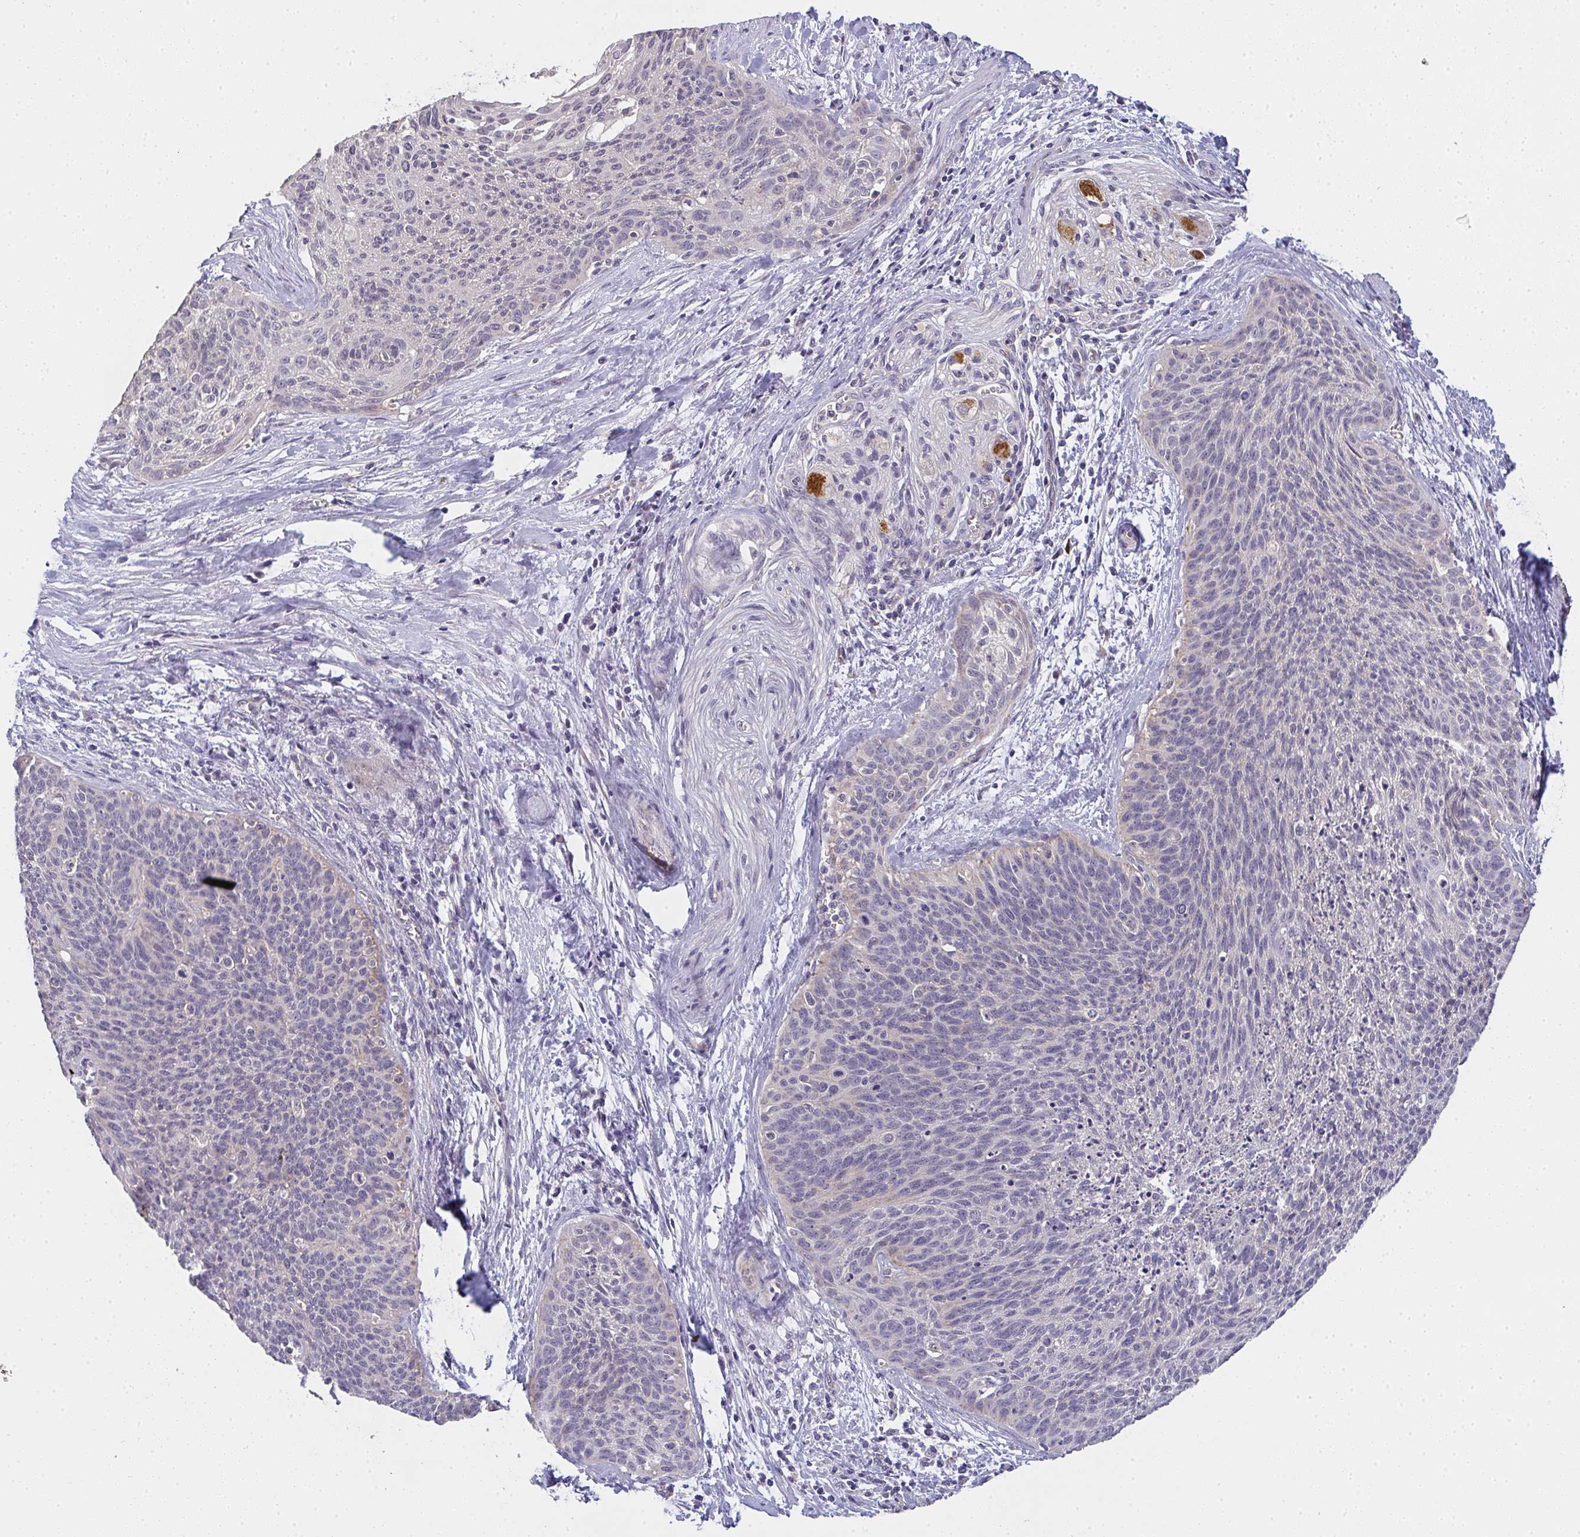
{"staining": {"intensity": "negative", "quantity": "none", "location": "none"}, "tissue": "cervical cancer", "cell_type": "Tumor cells", "image_type": "cancer", "snomed": [{"axis": "morphology", "description": "Squamous cell carcinoma, NOS"}, {"axis": "topography", "description": "Cervix"}], "caption": "DAB (3,3'-diaminobenzidine) immunohistochemical staining of squamous cell carcinoma (cervical) exhibits no significant positivity in tumor cells. (DAB (3,3'-diaminobenzidine) immunohistochemistry visualized using brightfield microscopy, high magnification).", "gene": "TMEM219", "patient": {"sex": "female", "age": 55}}